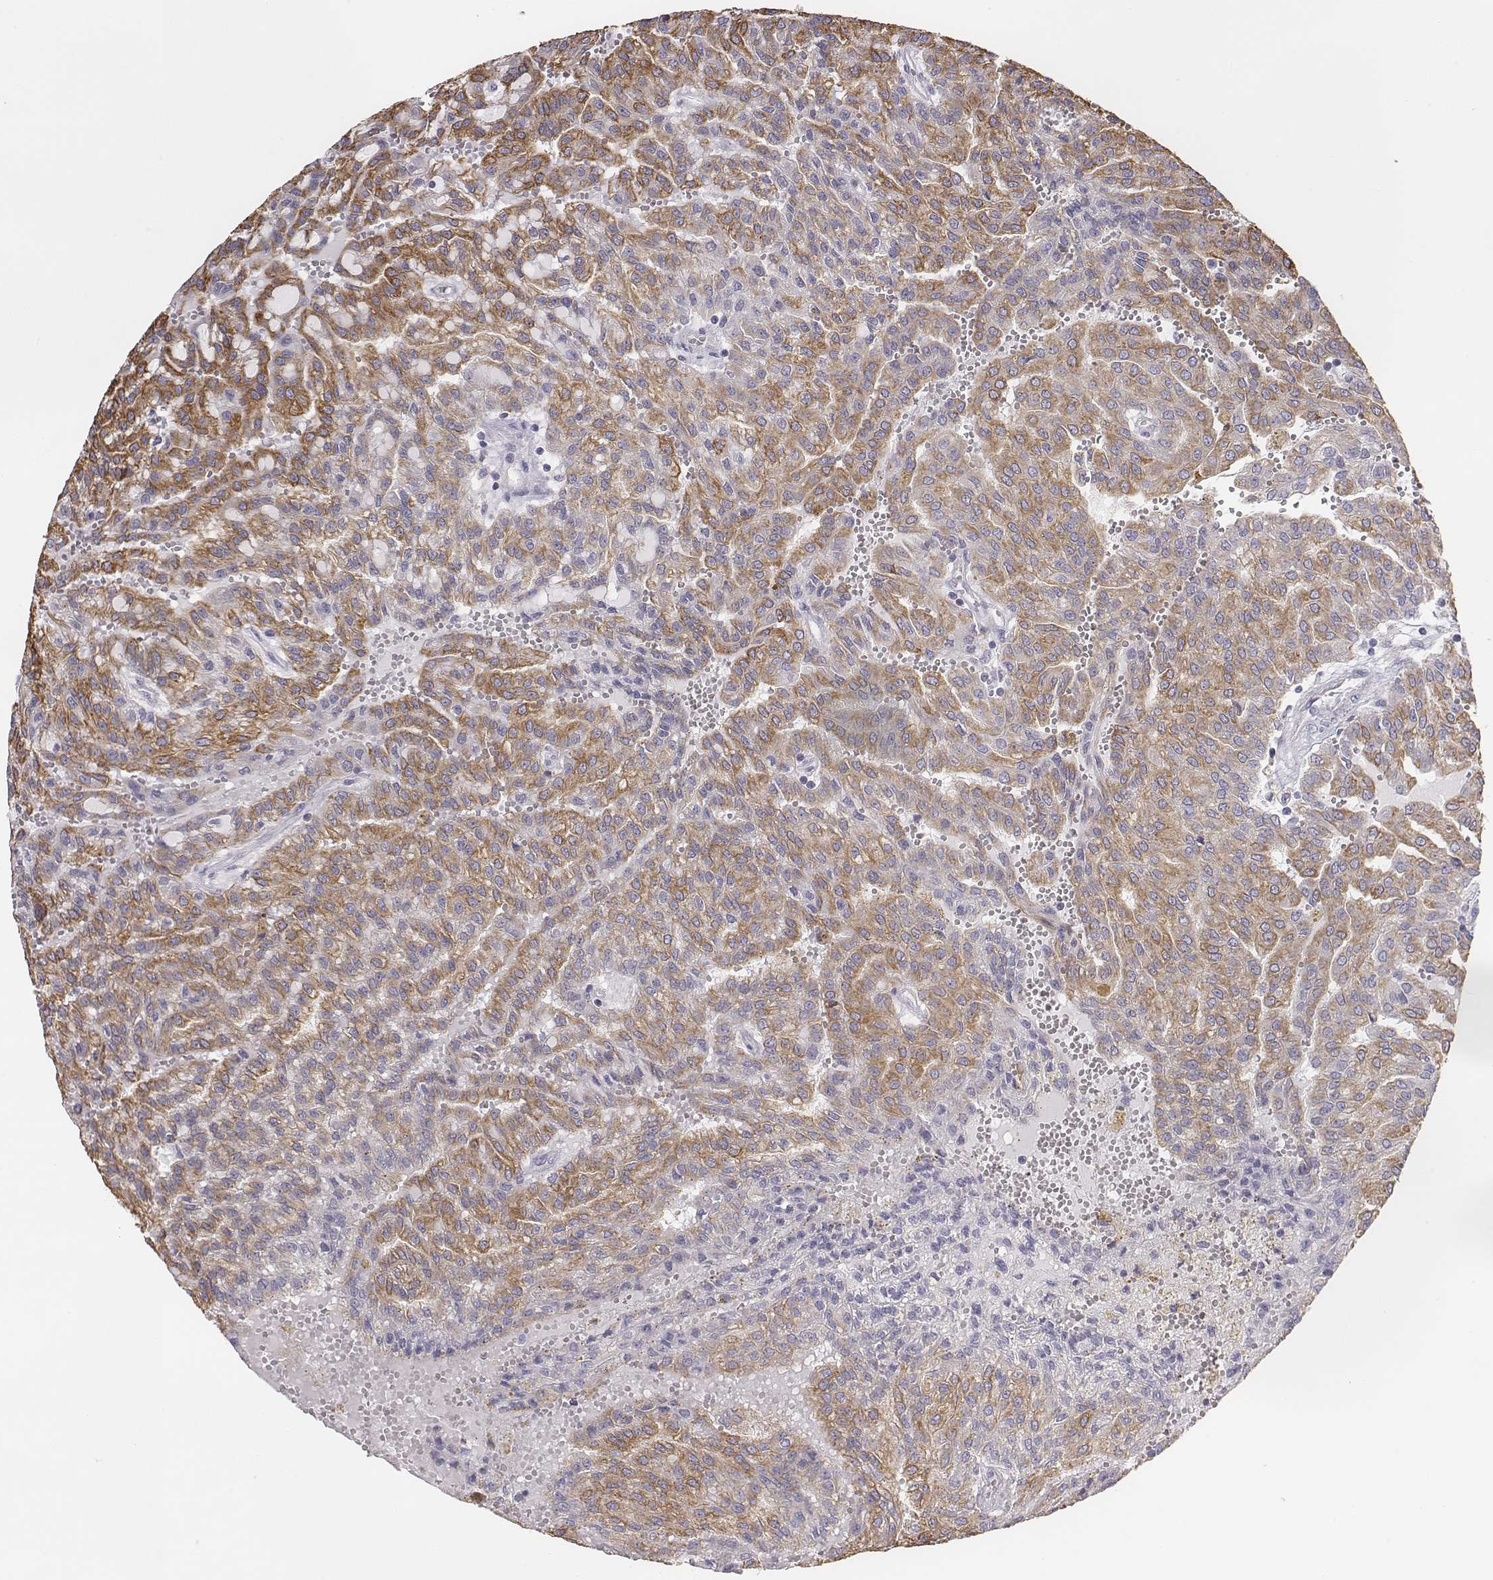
{"staining": {"intensity": "moderate", "quantity": "25%-75%", "location": "cytoplasmic/membranous"}, "tissue": "renal cancer", "cell_type": "Tumor cells", "image_type": "cancer", "snomed": [{"axis": "morphology", "description": "Adenocarcinoma, NOS"}, {"axis": "topography", "description": "Kidney"}], "caption": "Protein staining exhibits moderate cytoplasmic/membranous positivity in about 25%-75% of tumor cells in renal cancer.", "gene": "CHST14", "patient": {"sex": "male", "age": 63}}